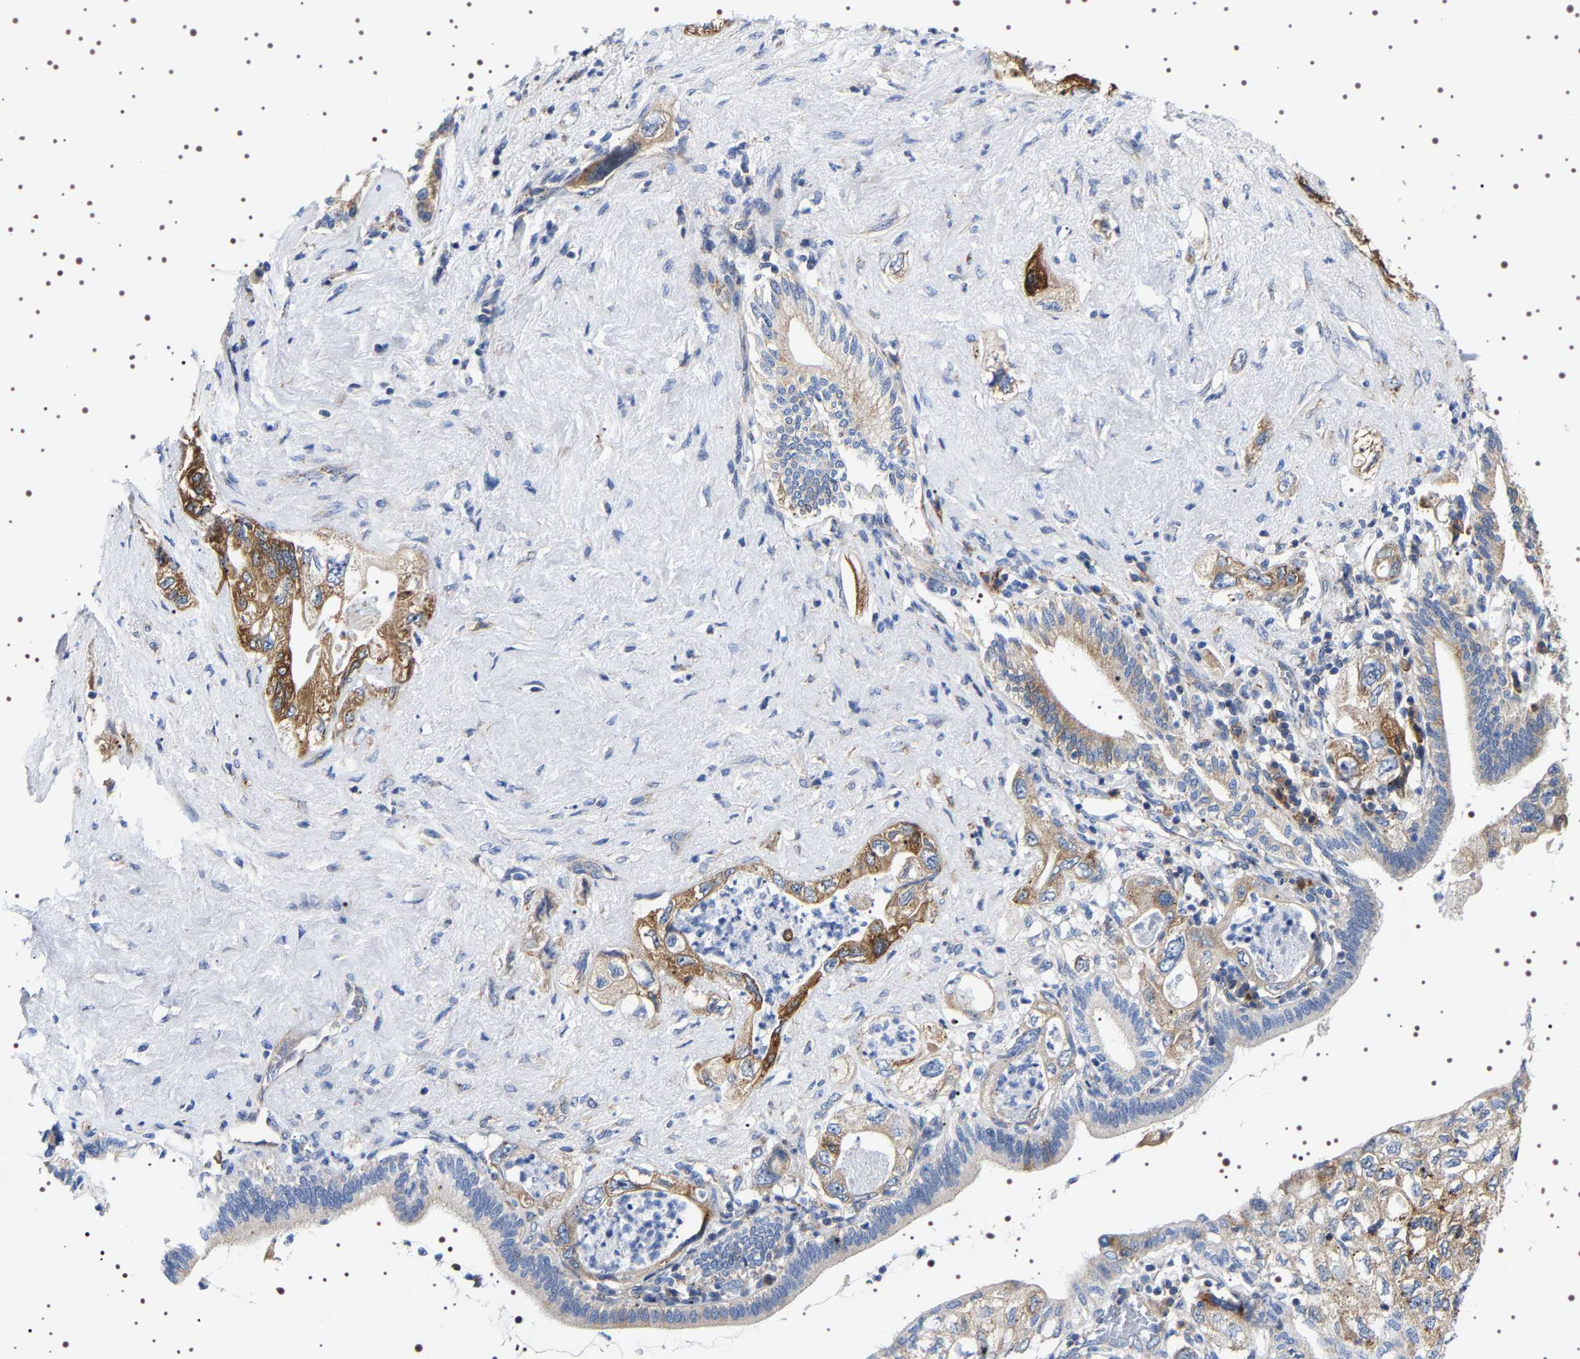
{"staining": {"intensity": "strong", "quantity": "25%-75%", "location": "cytoplasmic/membranous"}, "tissue": "pancreatic cancer", "cell_type": "Tumor cells", "image_type": "cancer", "snomed": [{"axis": "morphology", "description": "Adenocarcinoma, NOS"}, {"axis": "topography", "description": "Pancreas"}], "caption": "Immunohistochemistry (IHC) (DAB (3,3'-diaminobenzidine)) staining of human pancreatic cancer (adenocarcinoma) demonstrates strong cytoplasmic/membranous protein expression in about 25%-75% of tumor cells.", "gene": "SQLE", "patient": {"sex": "female", "age": 73}}